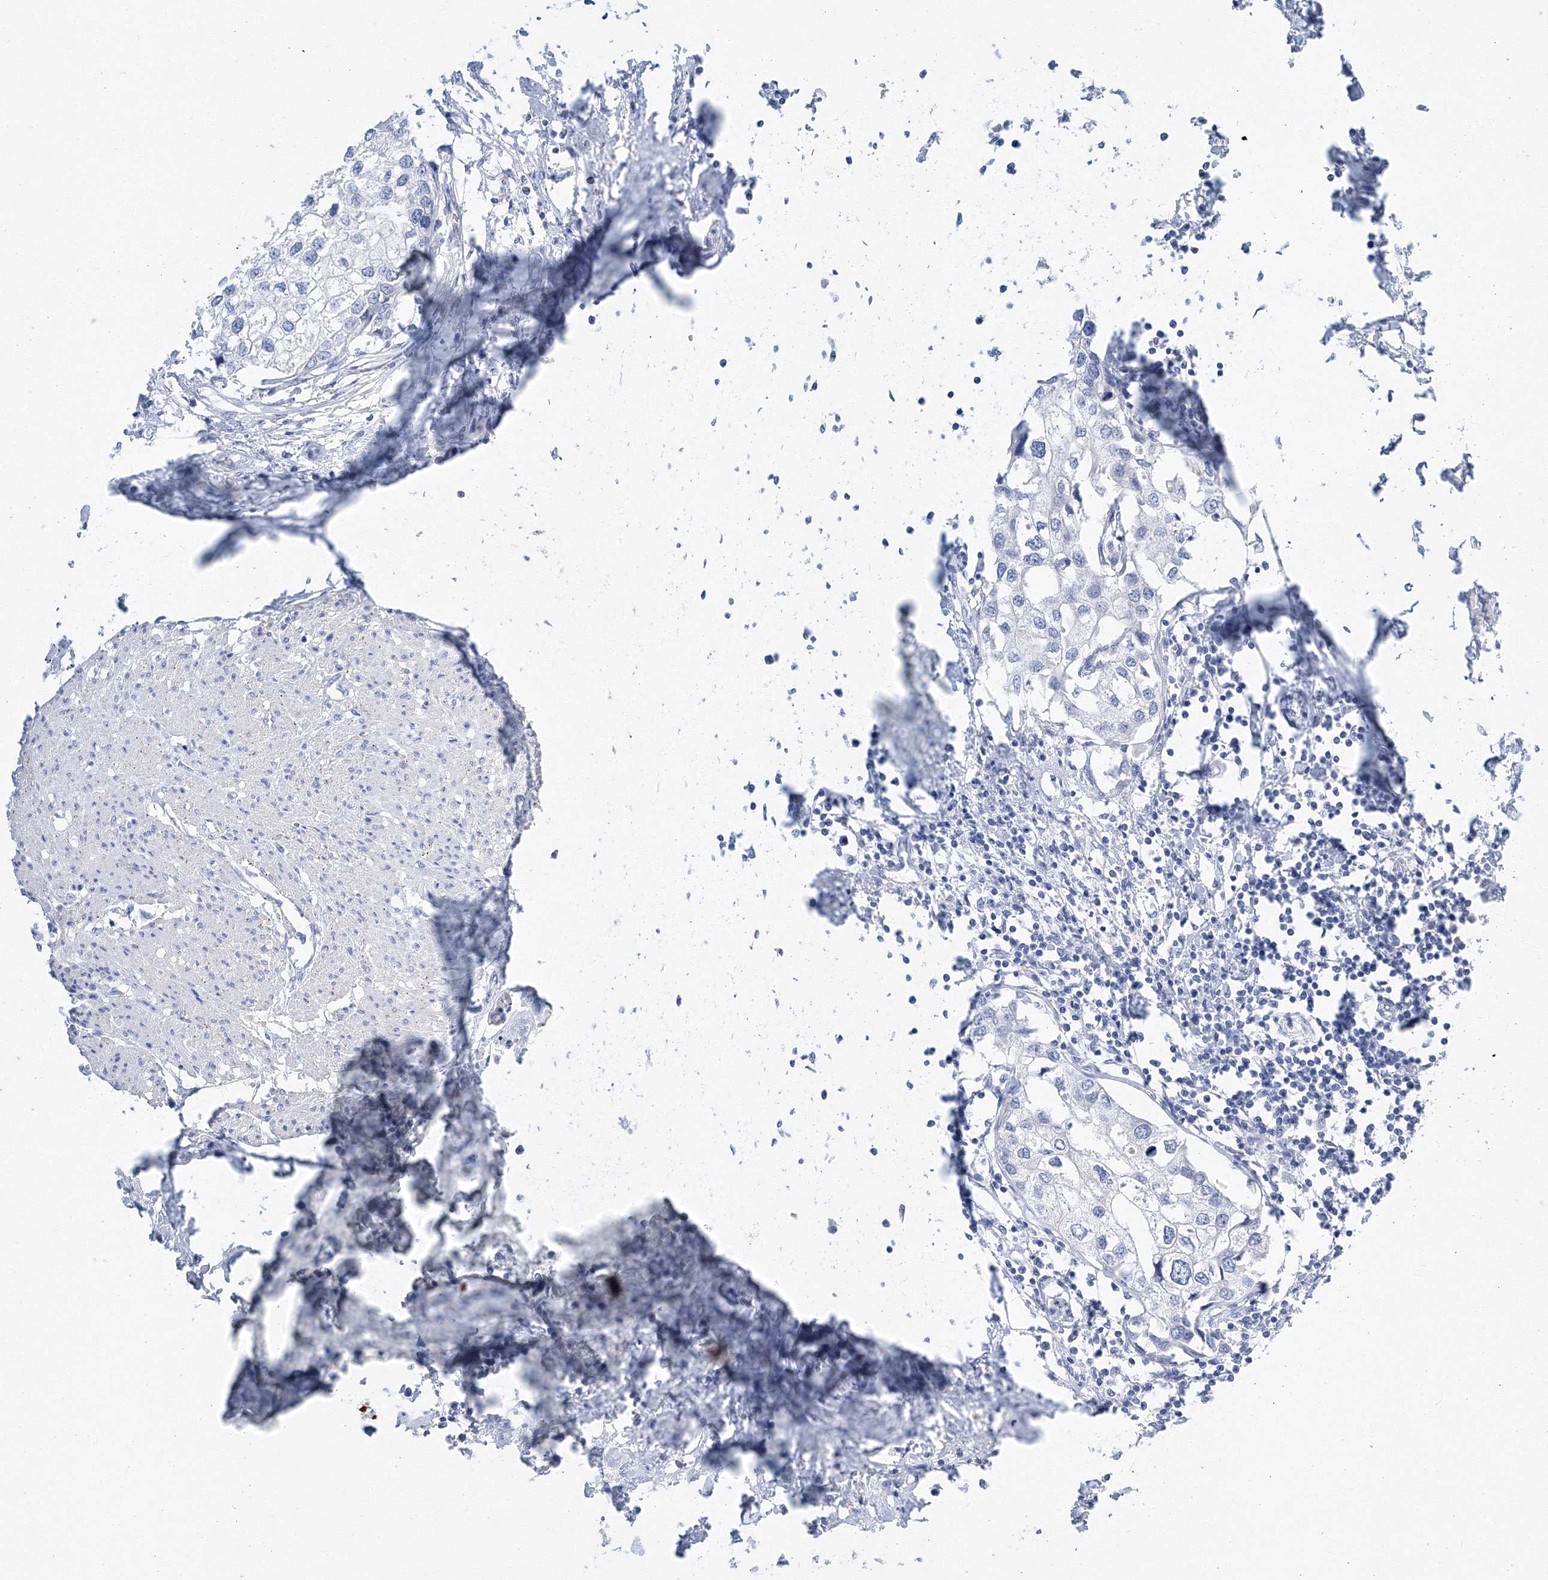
{"staining": {"intensity": "negative", "quantity": "none", "location": "none"}, "tissue": "urothelial cancer", "cell_type": "Tumor cells", "image_type": "cancer", "snomed": [{"axis": "morphology", "description": "Urothelial carcinoma, High grade"}, {"axis": "topography", "description": "Urinary bladder"}], "caption": "Immunohistochemistry histopathology image of human high-grade urothelial carcinoma stained for a protein (brown), which shows no staining in tumor cells.", "gene": "AASDH", "patient": {"sex": "male", "age": 64}}